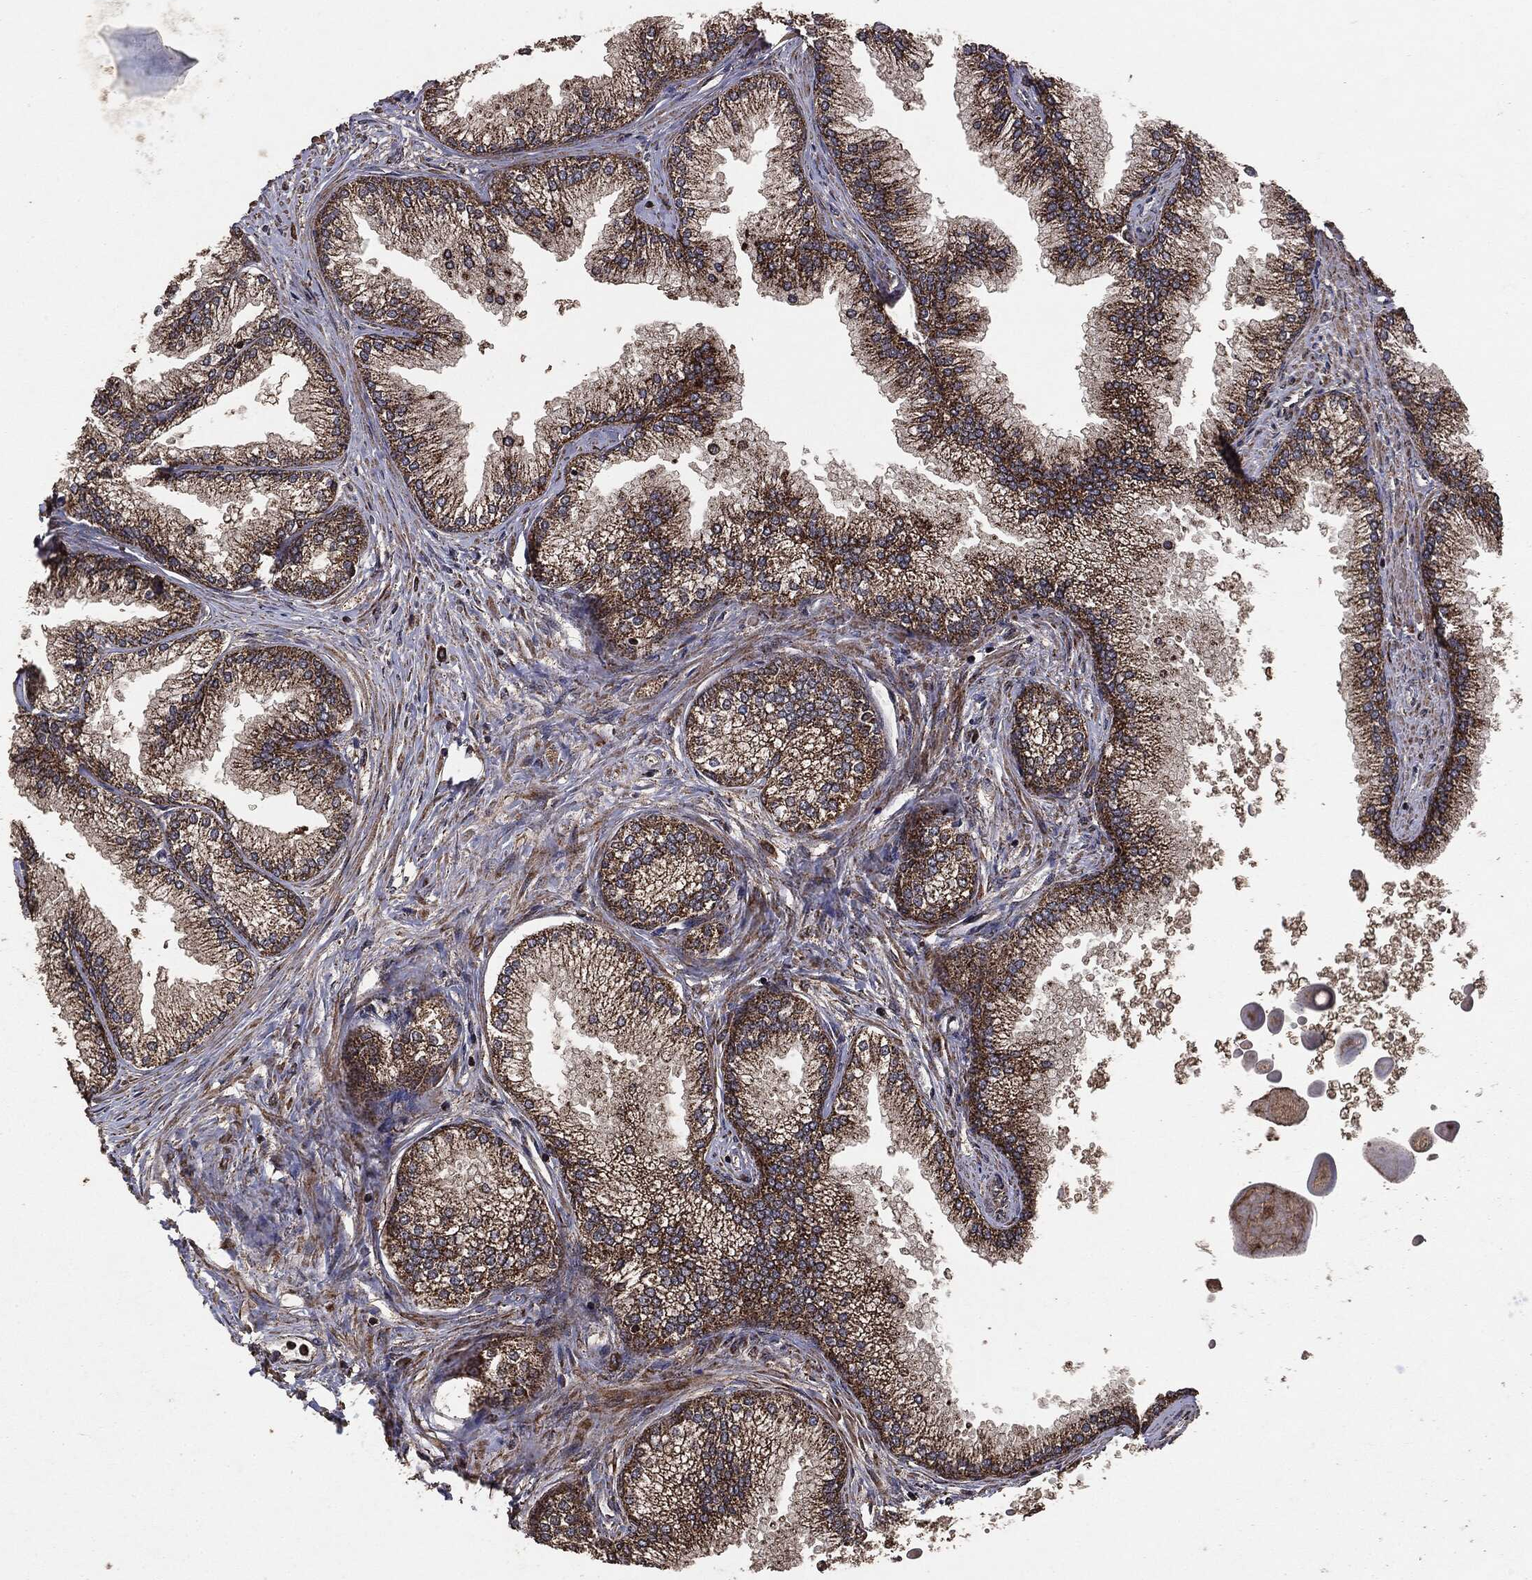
{"staining": {"intensity": "strong", "quantity": "25%-75%", "location": "cytoplasmic/membranous"}, "tissue": "prostate", "cell_type": "Glandular cells", "image_type": "normal", "snomed": [{"axis": "morphology", "description": "Normal tissue, NOS"}, {"axis": "topography", "description": "Prostate"}], "caption": "Glandular cells reveal high levels of strong cytoplasmic/membranous staining in approximately 25%-75% of cells in unremarkable prostate.", "gene": "MTOR", "patient": {"sex": "male", "age": 72}}